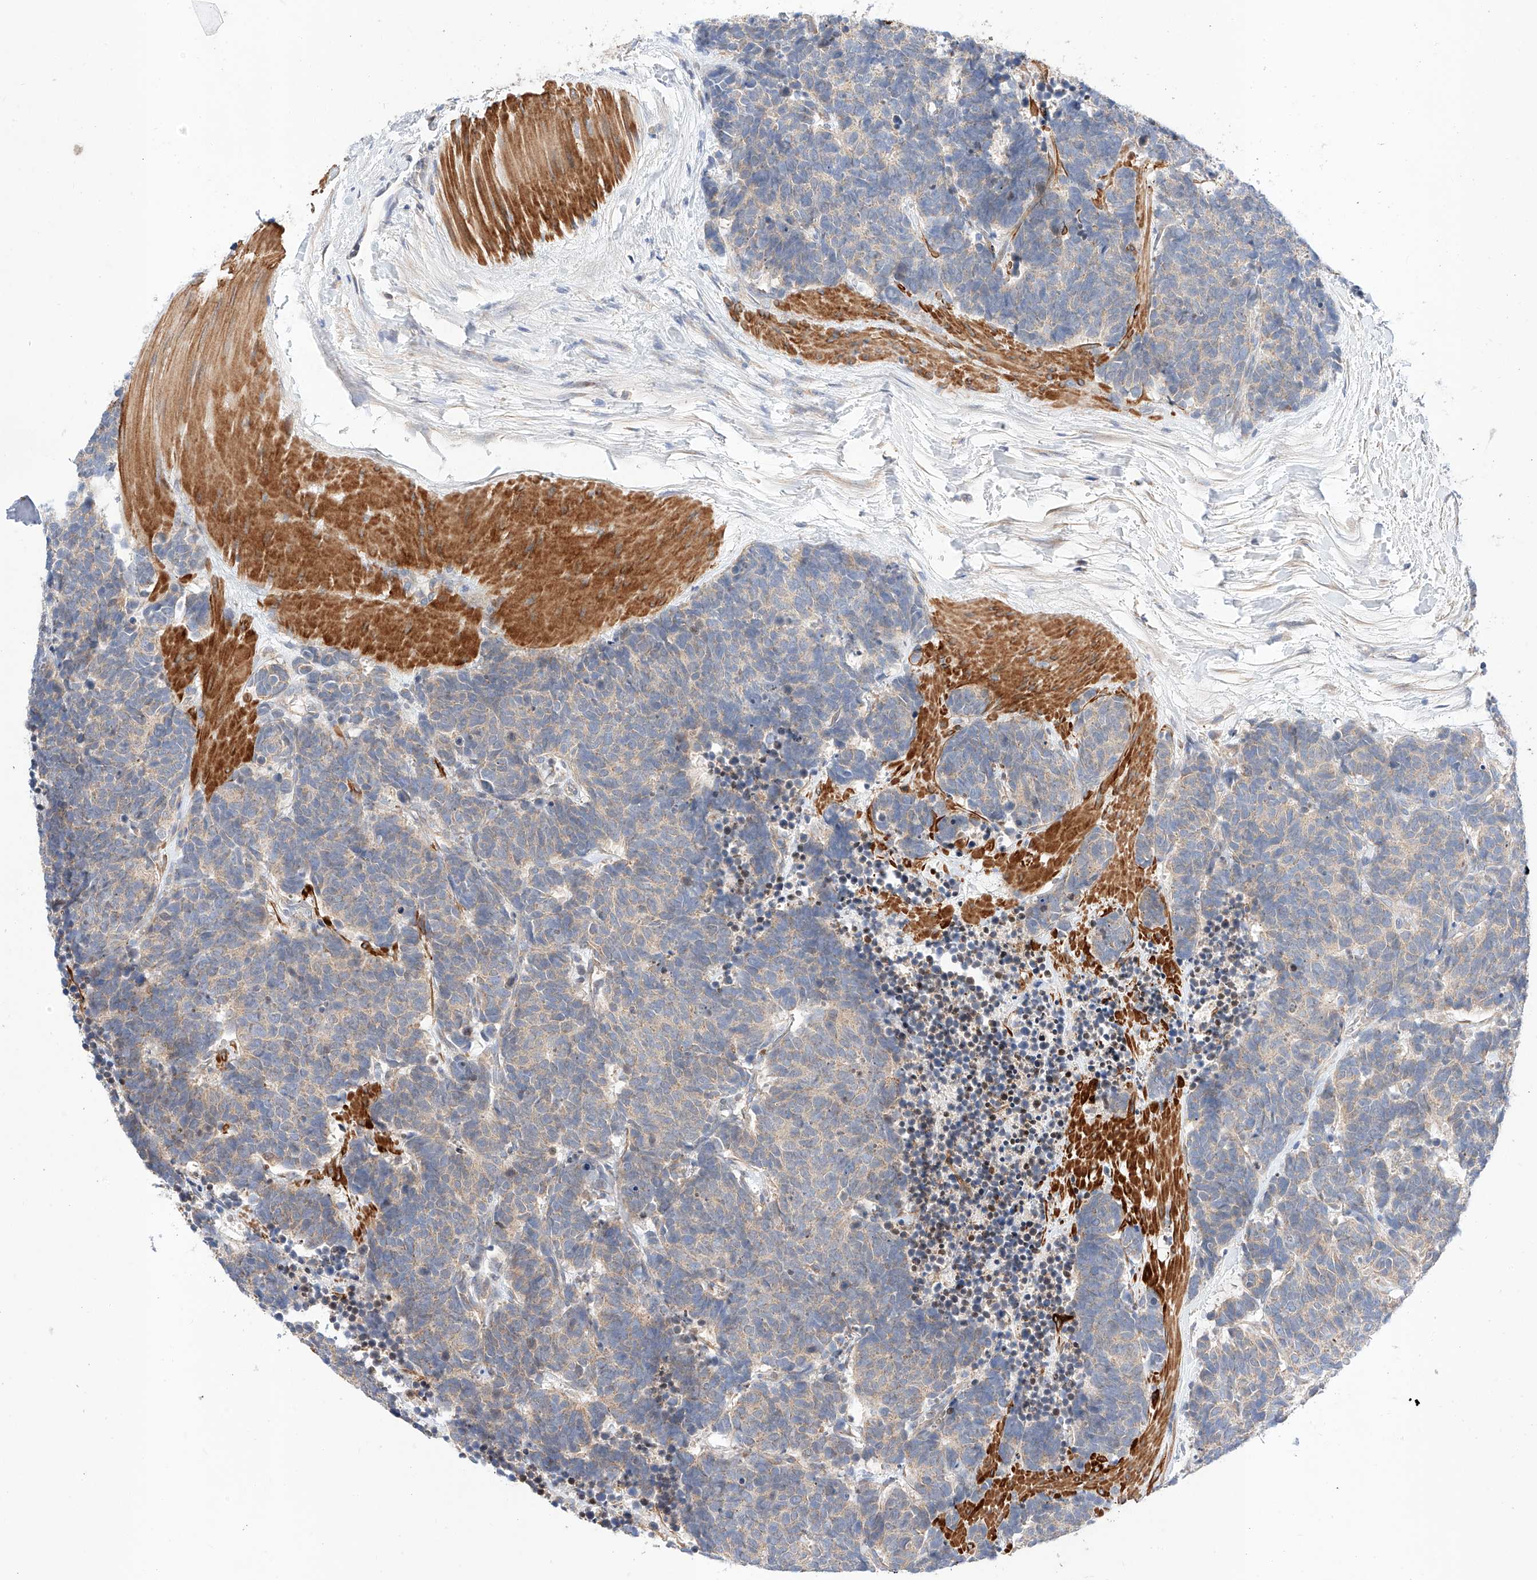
{"staining": {"intensity": "weak", "quantity": "25%-75%", "location": "cytoplasmic/membranous"}, "tissue": "carcinoid", "cell_type": "Tumor cells", "image_type": "cancer", "snomed": [{"axis": "morphology", "description": "Carcinoma, NOS"}, {"axis": "morphology", "description": "Carcinoid, malignant, NOS"}, {"axis": "topography", "description": "Urinary bladder"}], "caption": "Carcinoma stained with a protein marker exhibits weak staining in tumor cells.", "gene": "C6orf118", "patient": {"sex": "male", "age": 57}}